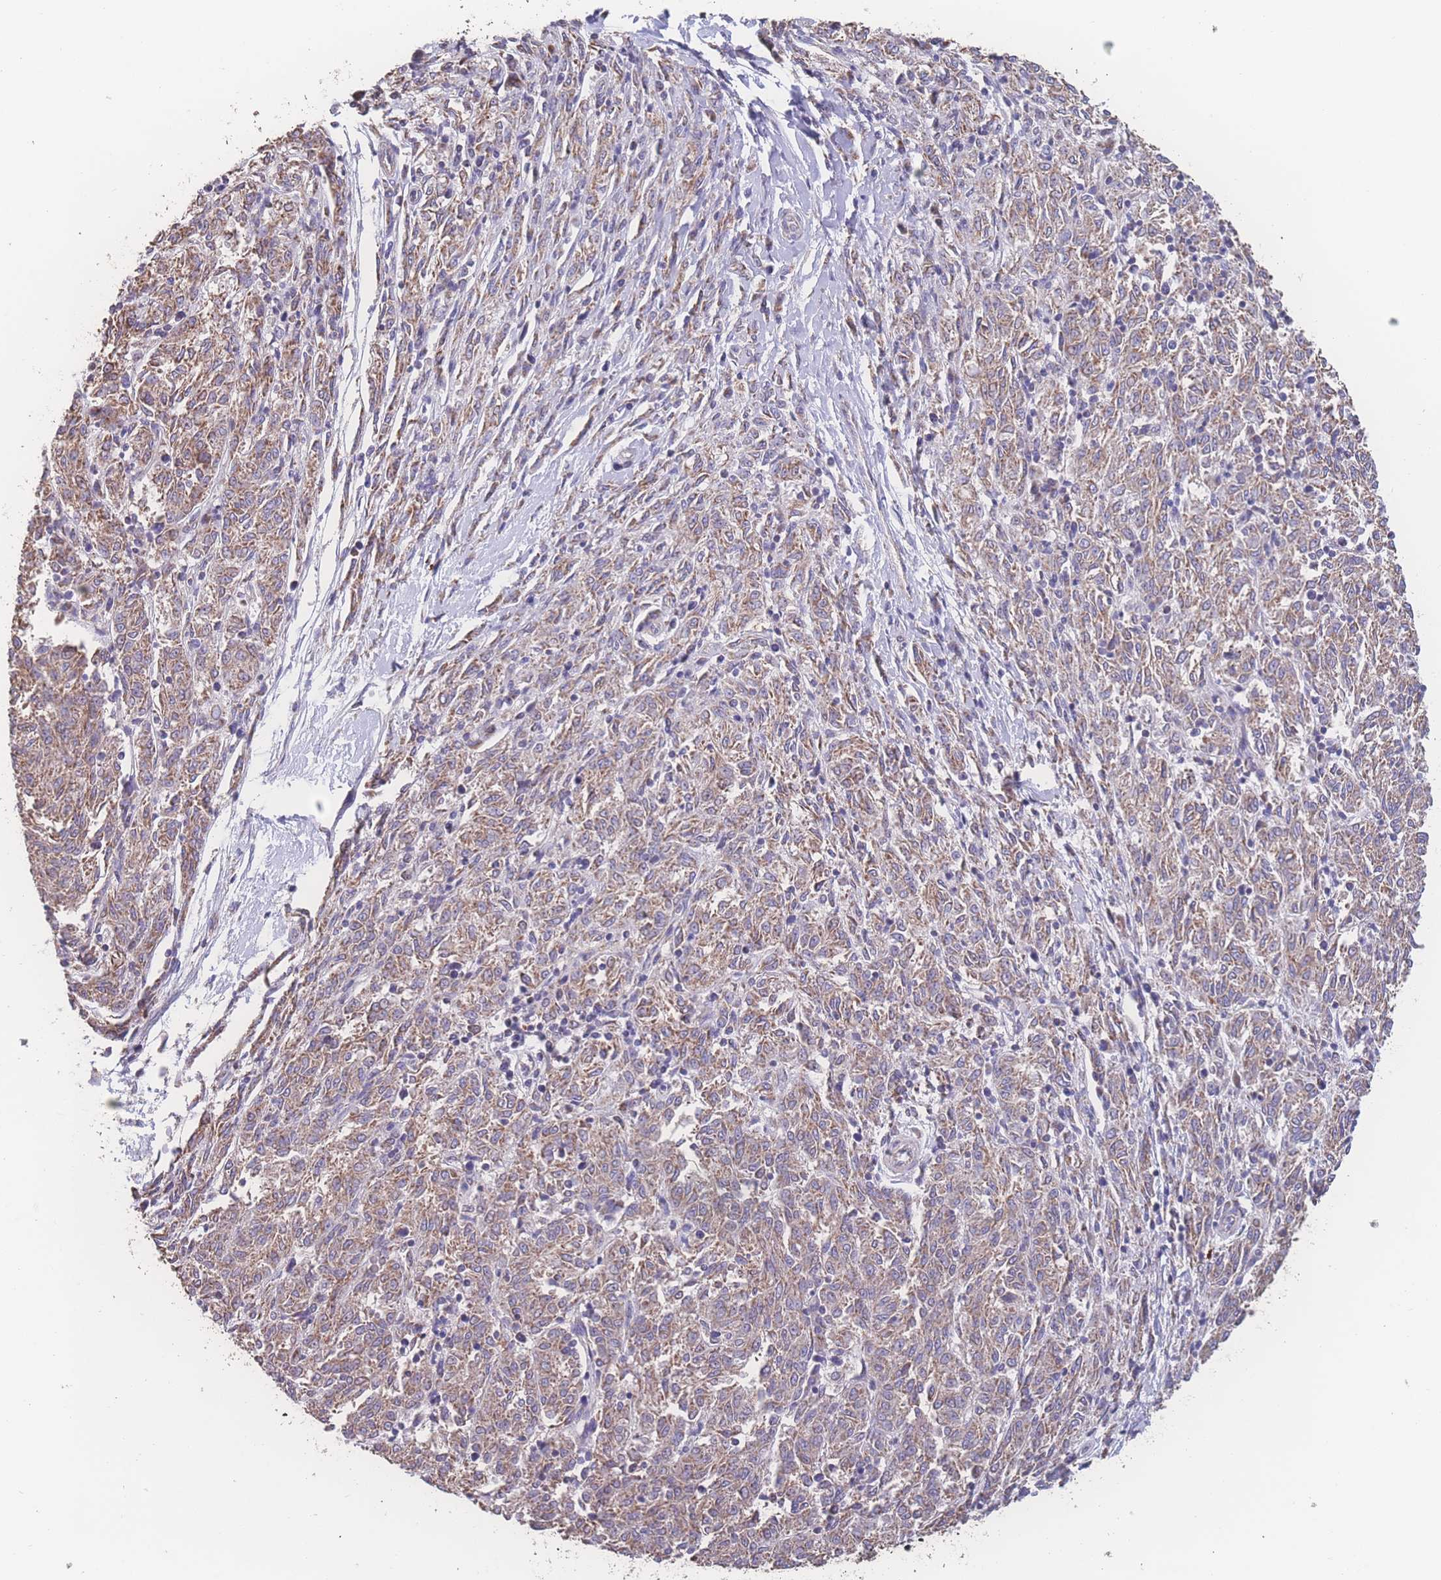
{"staining": {"intensity": "moderate", "quantity": "25%-75%", "location": "cytoplasmic/membranous"}, "tissue": "melanoma", "cell_type": "Tumor cells", "image_type": "cancer", "snomed": [{"axis": "morphology", "description": "Malignant melanoma, NOS"}, {"axis": "topography", "description": "Skin"}], "caption": "High-magnification brightfield microscopy of melanoma stained with DAB (brown) and counterstained with hematoxylin (blue). tumor cells exhibit moderate cytoplasmic/membranous positivity is appreciated in approximately25%-75% of cells.", "gene": "SGSM3", "patient": {"sex": "female", "age": 72}}